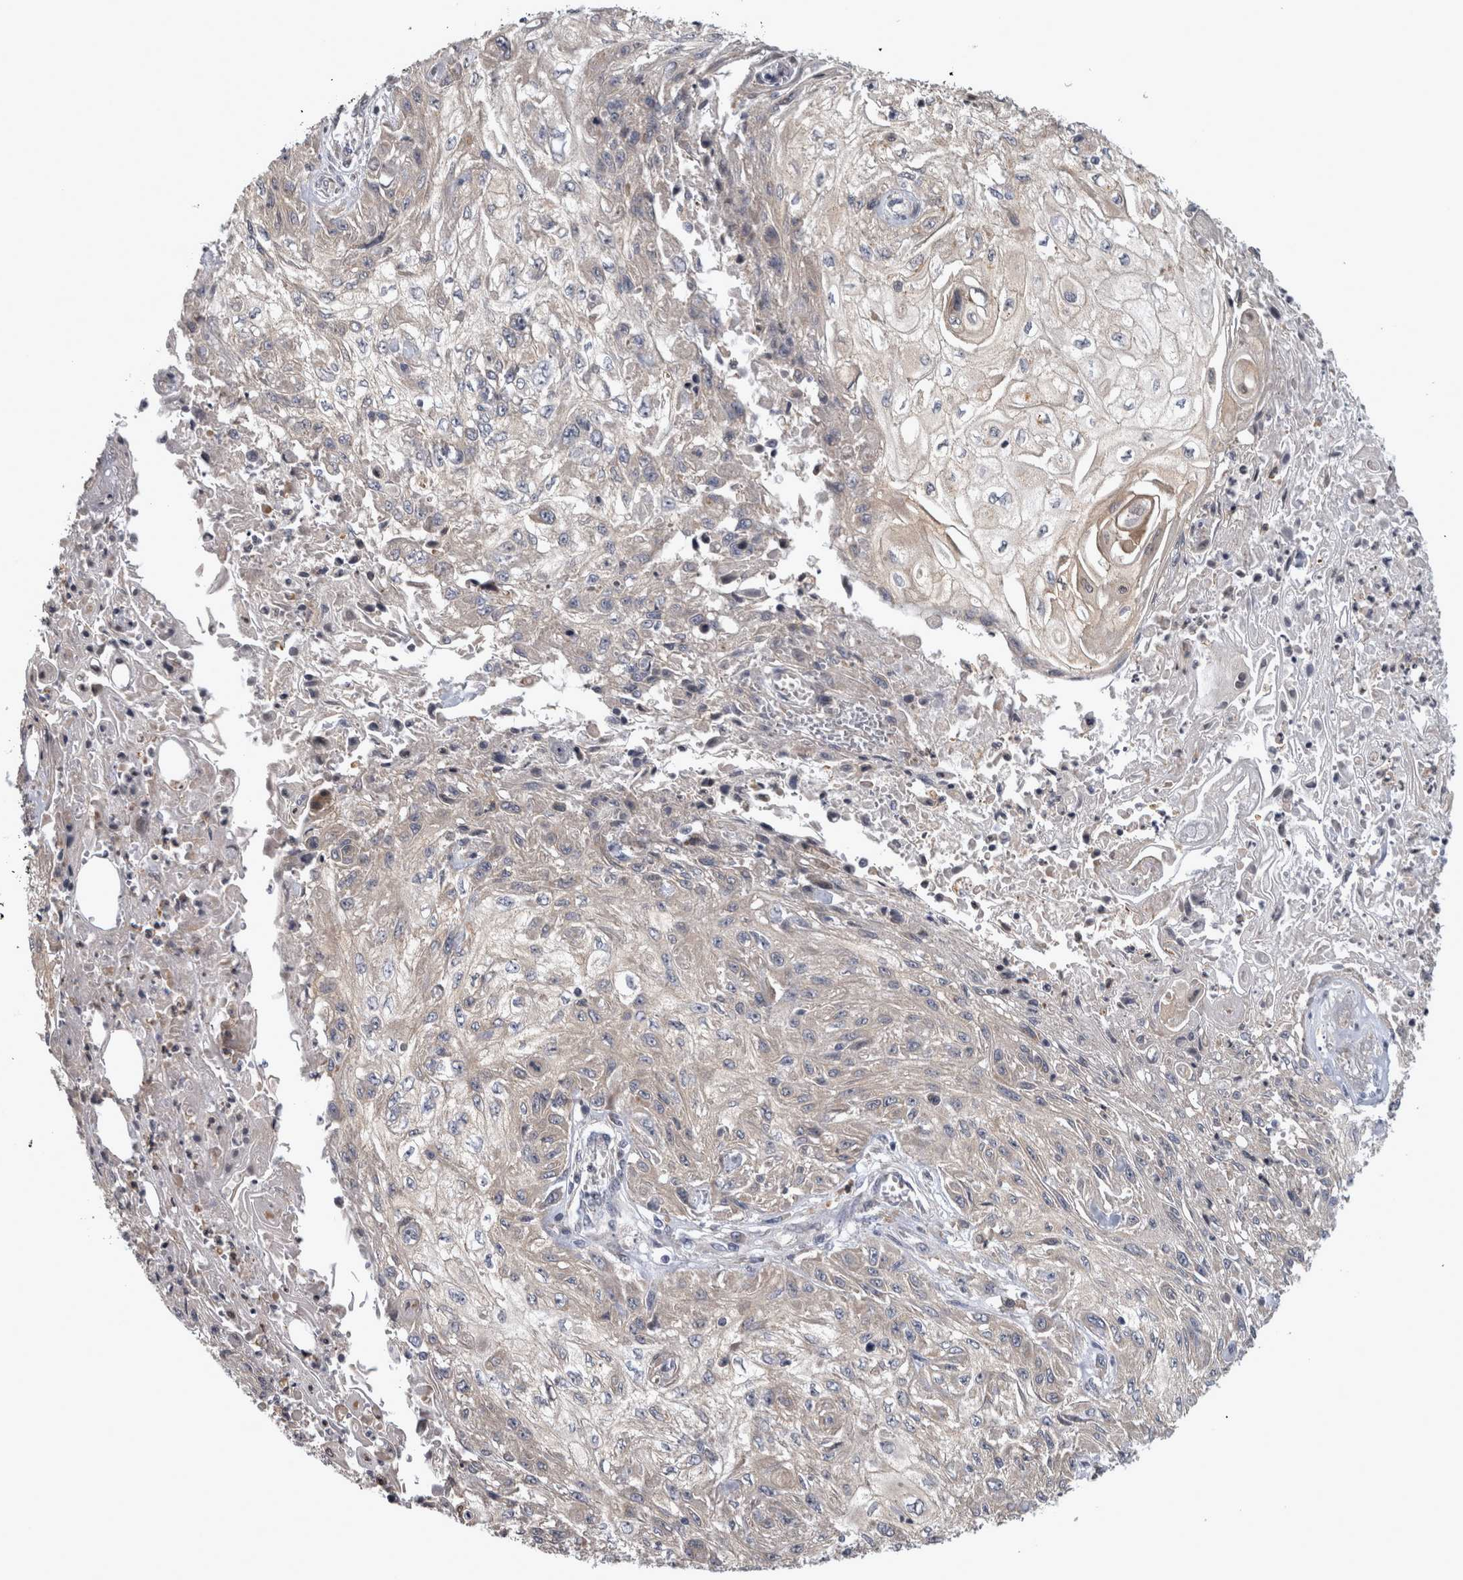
{"staining": {"intensity": "weak", "quantity": "<25%", "location": "cytoplasmic/membranous"}, "tissue": "skin cancer", "cell_type": "Tumor cells", "image_type": "cancer", "snomed": [{"axis": "morphology", "description": "Squamous cell carcinoma, NOS"}, {"axis": "morphology", "description": "Squamous cell carcinoma, metastatic, NOS"}, {"axis": "topography", "description": "Skin"}, {"axis": "topography", "description": "Lymph node"}], "caption": "A high-resolution photomicrograph shows IHC staining of skin metastatic squamous cell carcinoma, which exhibits no significant expression in tumor cells.", "gene": "PRKCI", "patient": {"sex": "male", "age": 75}}